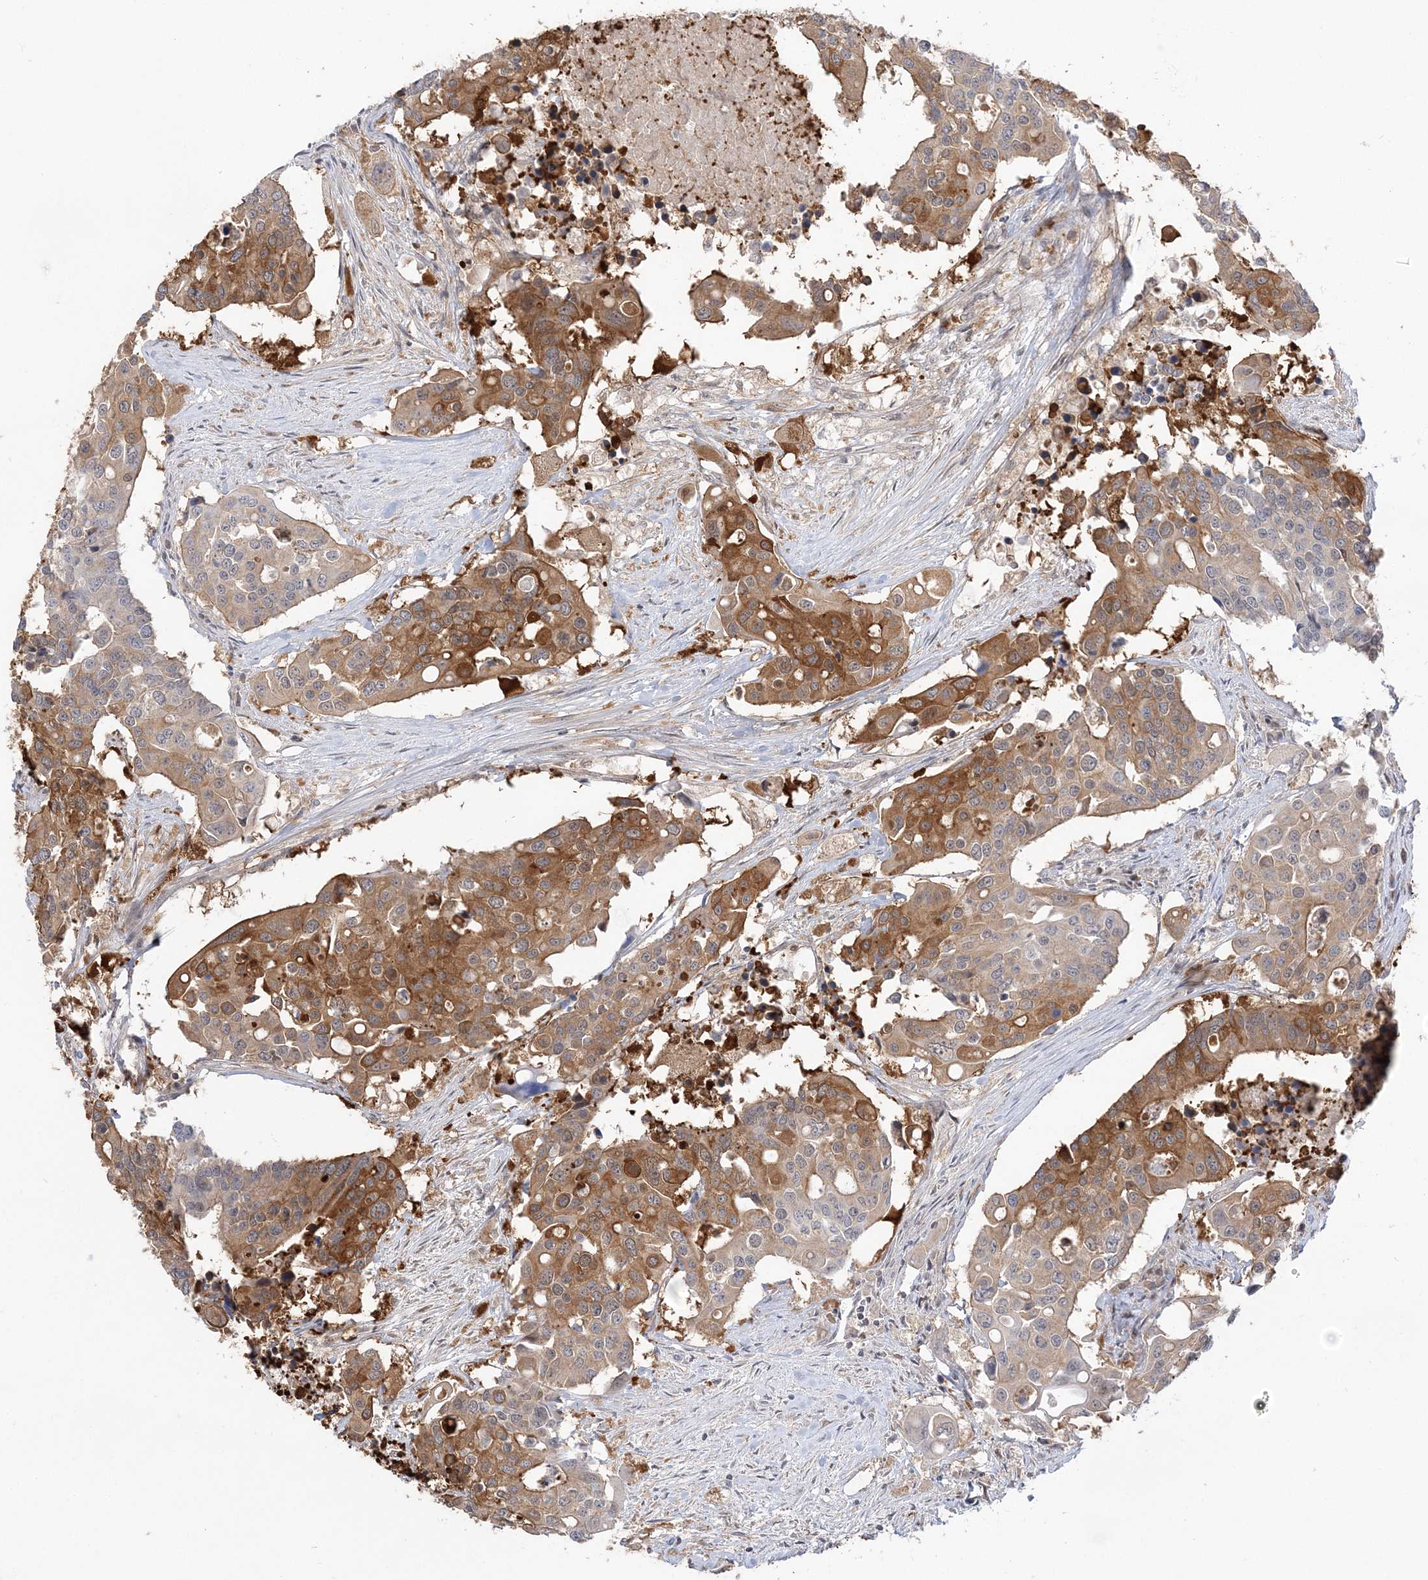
{"staining": {"intensity": "moderate", "quantity": "25%-75%", "location": "cytoplasmic/membranous"}, "tissue": "colorectal cancer", "cell_type": "Tumor cells", "image_type": "cancer", "snomed": [{"axis": "morphology", "description": "Adenocarcinoma, NOS"}, {"axis": "topography", "description": "Colon"}], "caption": "This is a micrograph of IHC staining of colorectal cancer, which shows moderate positivity in the cytoplasmic/membranous of tumor cells.", "gene": "THADA", "patient": {"sex": "male", "age": 77}}